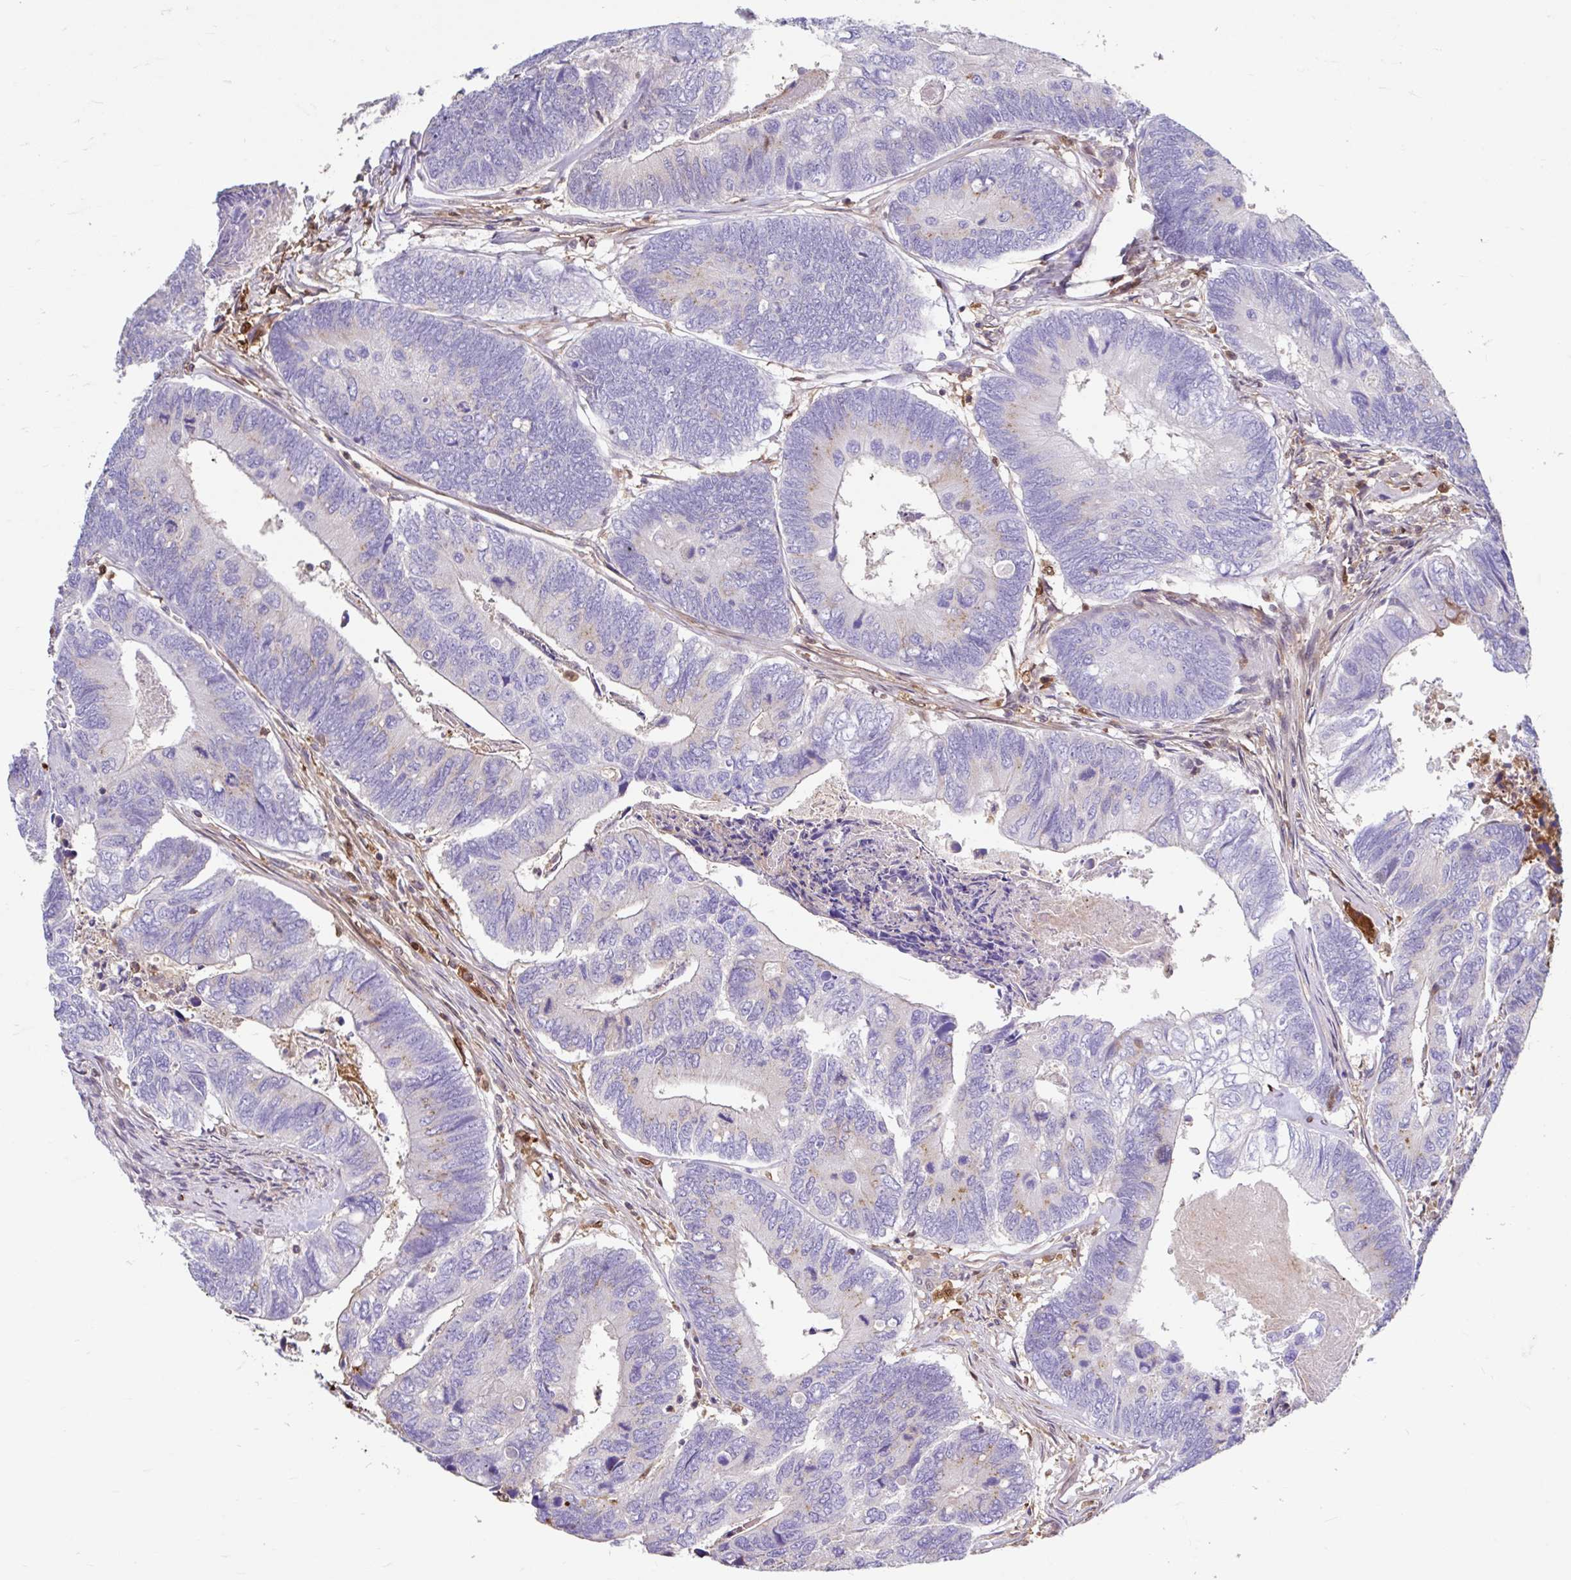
{"staining": {"intensity": "negative", "quantity": "none", "location": "none"}, "tissue": "colorectal cancer", "cell_type": "Tumor cells", "image_type": "cancer", "snomed": [{"axis": "morphology", "description": "Adenocarcinoma, NOS"}, {"axis": "topography", "description": "Colon"}], "caption": "This is an IHC histopathology image of human colorectal cancer (adenocarcinoma). There is no positivity in tumor cells.", "gene": "BLVRA", "patient": {"sex": "female", "age": 67}}